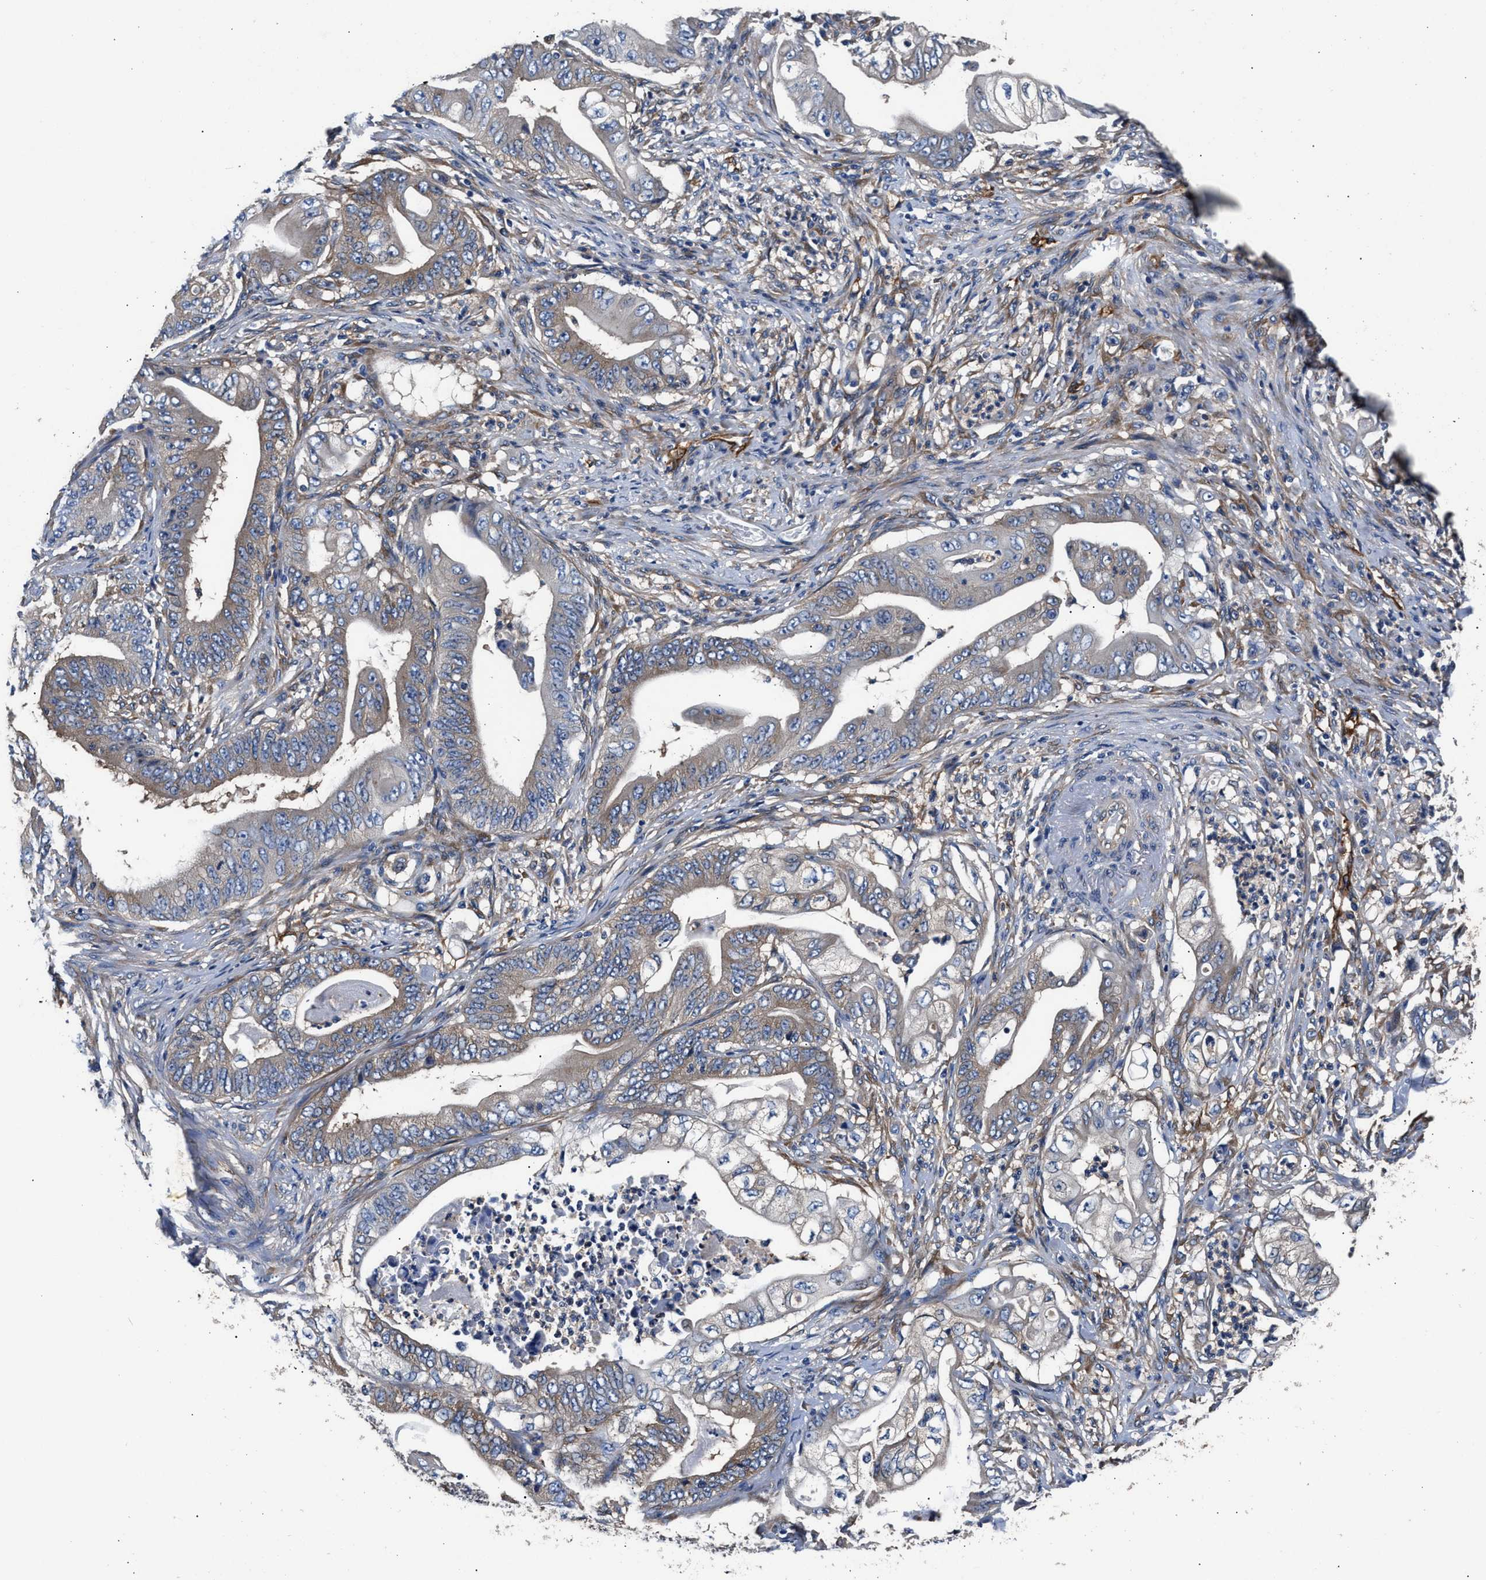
{"staining": {"intensity": "weak", "quantity": "<25%", "location": "cytoplasmic/membranous"}, "tissue": "stomach cancer", "cell_type": "Tumor cells", "image_type": "cancer", "snomed": [{"axis": "morphology", "description": "Adenocarcinoma, NOS"}, {"axis": "topography", "description": "Stomach"}], "caption": "A high-resolution micrograph shows IHC staining of stomach adenocarcinoma, which reveals no significant expression in tumor cells. The staining was performed using DAB (3,3'-diaminobenzidine) to visualize the protein expression in brown, while the nuclei were stained in blue with hematoxylin (Magnification: 20x).", "gene": "SH3GL1", "patient": {"sex": "female", "age": 73}}